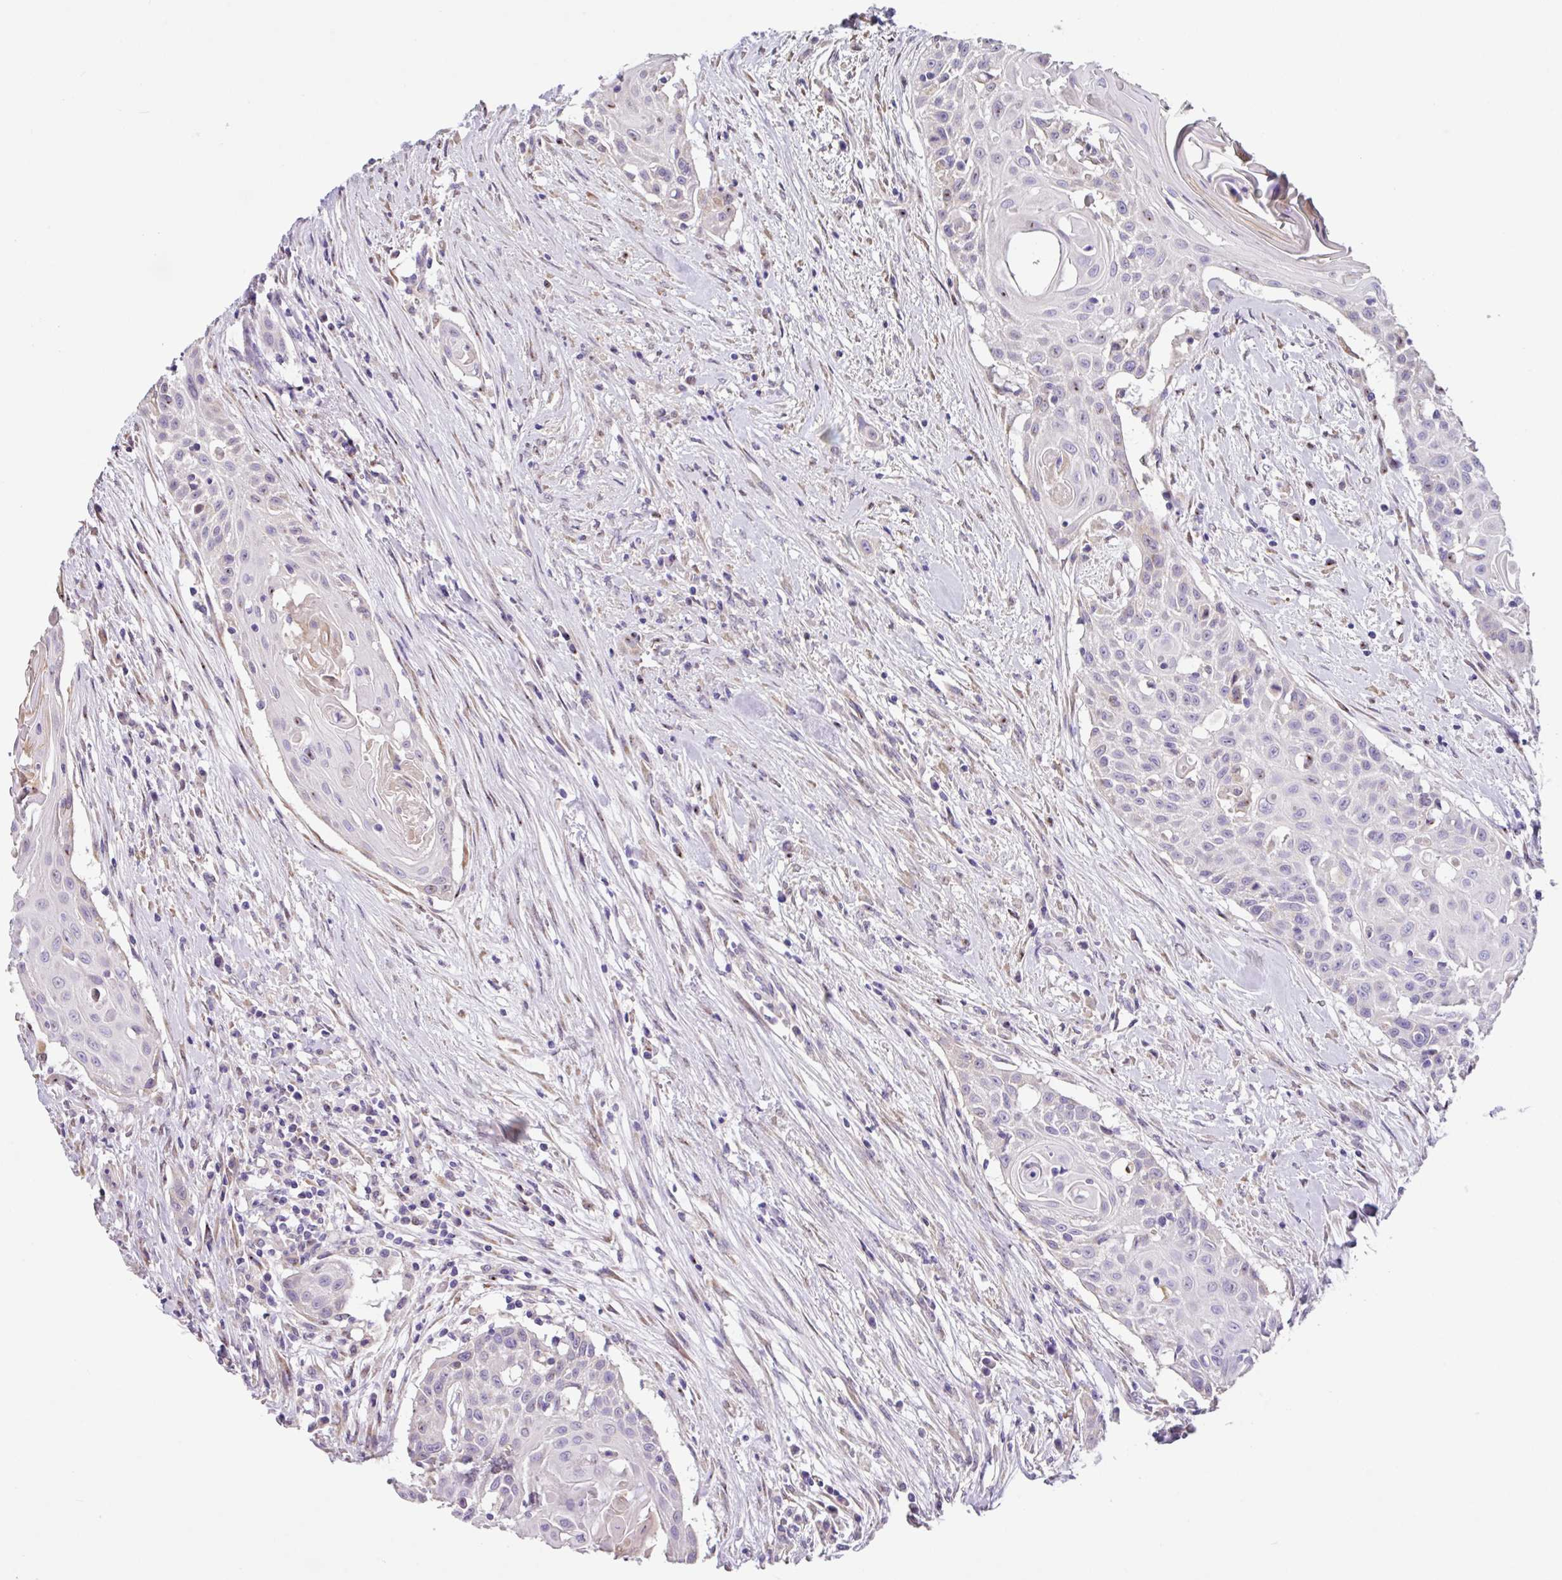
{"staining": {"intensity": "negative", "quantity": "none", "location": "none"}, "tissue": "head and neck cancer", "cell_type": "Tumor cells", "image_type": "cancer", "snomed": [{"axis": "morphology", "description": "Squamous cell carcinoma, NOS"}, {"axis": "topography", "description": "Lymph node"}, {"axis": "topography", "description": "Salivary gland"}, {"axis": "topography", "description": "Head-Neck"}], "caption": "Immunohistochemical staining of squamous cell carcinoma (head and neck) shows no significant staining in tumor cells.", "gene": "ZG16", "patient": {"sex": "female", "age": 74}}